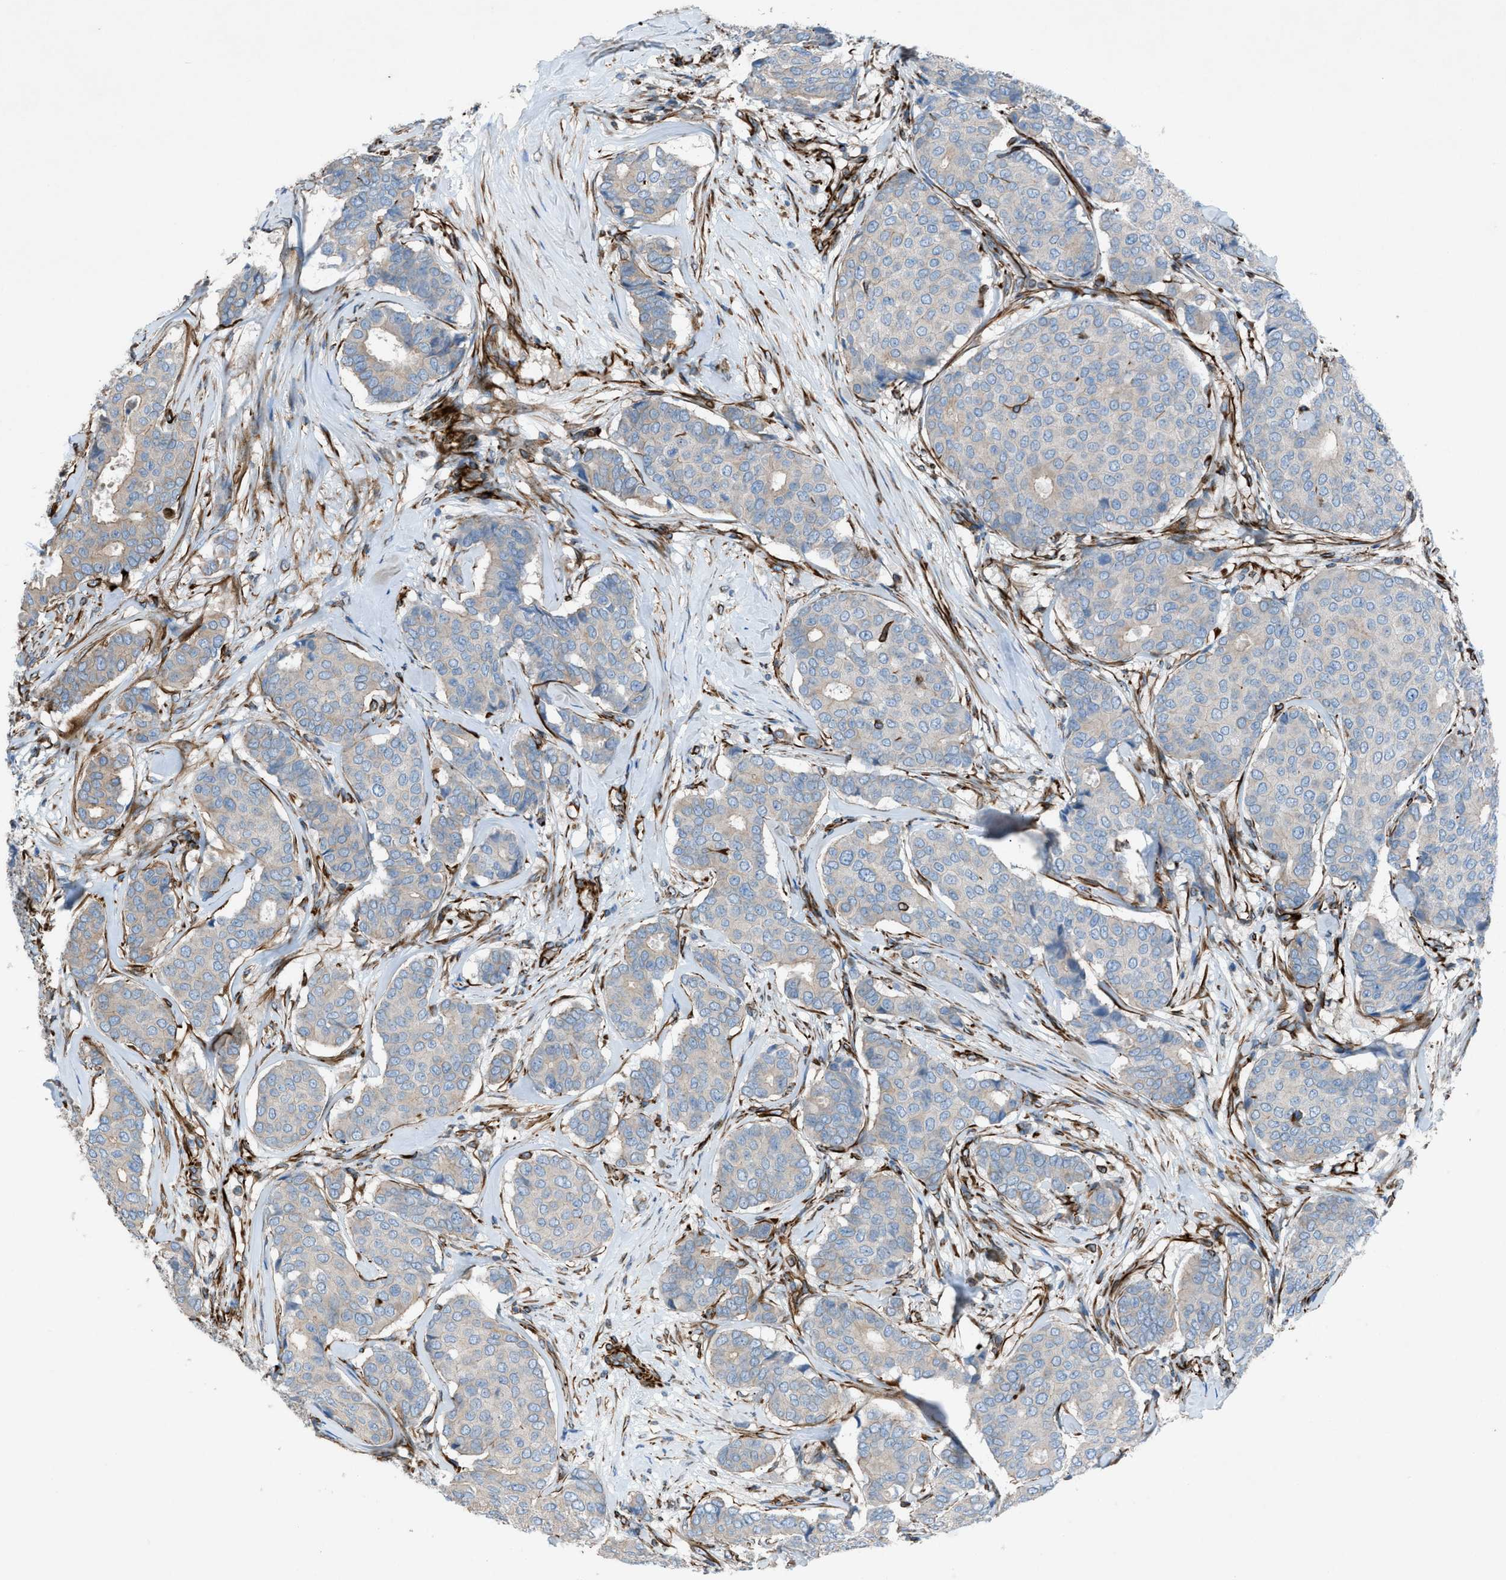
{"staining": {"intensity": "weak", "quantity": "25%-75%", "location": "cytoplasmic/membranous"}, "tissue": "breast cancer", "cell_type": "Tumor cells", "image_type": "cancer", "snomed": [{"axis": "morphology", "description": "Duct carcinoma"}, {"axis": "topography", "description": "Breast"}], "caption": "Immunohistochemistry (DAB (3,3'-diaminobenzidine)) staining of human breast invasive ductal carcinoma demonstrates weak cytoplasmic/membranous protein positivity in approximately 25%-75% of tumor cells.", "gene": "CABP7", "patient": {"sex": "female", "age": 75}}